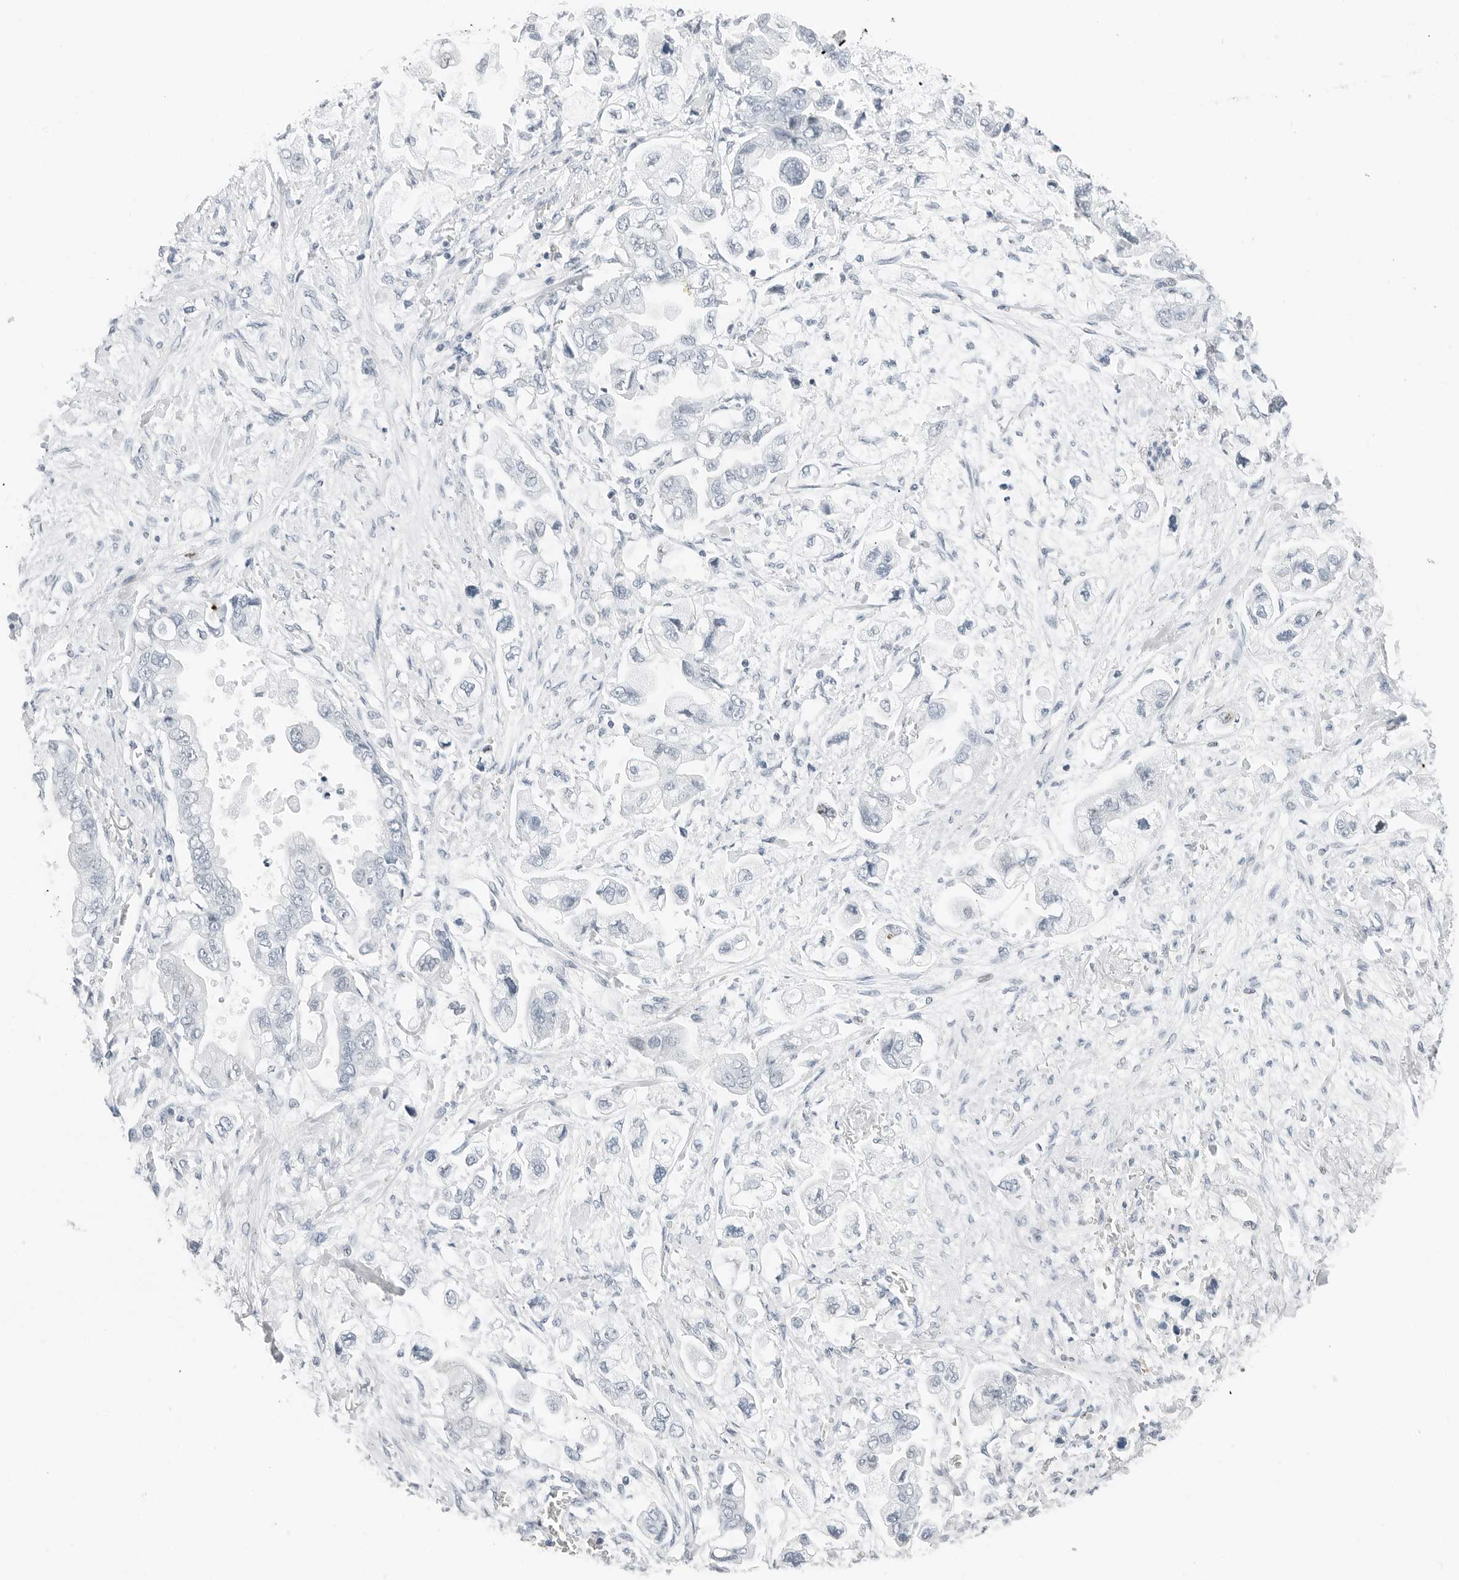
{"staining": {"intensity": "negative", "quantity": "none", "location": "none"}, "tissue": "stomach cancer", "cell_type": "Tumor cells", "image_type": "cancer", "snomed": [{"axis": "morphology", "description": "Adenocarcinoma, NOS"}, {"axis": "topography", "description": "Stomach"}], "caption": "High power microscopy photomicrograph of an IHC photomicrograph of stomach adenocarcinoma, revealing no significant staining in tumor cells.", "gene": "NTMT2", "patient": {"sex": "male", "age": 62}}